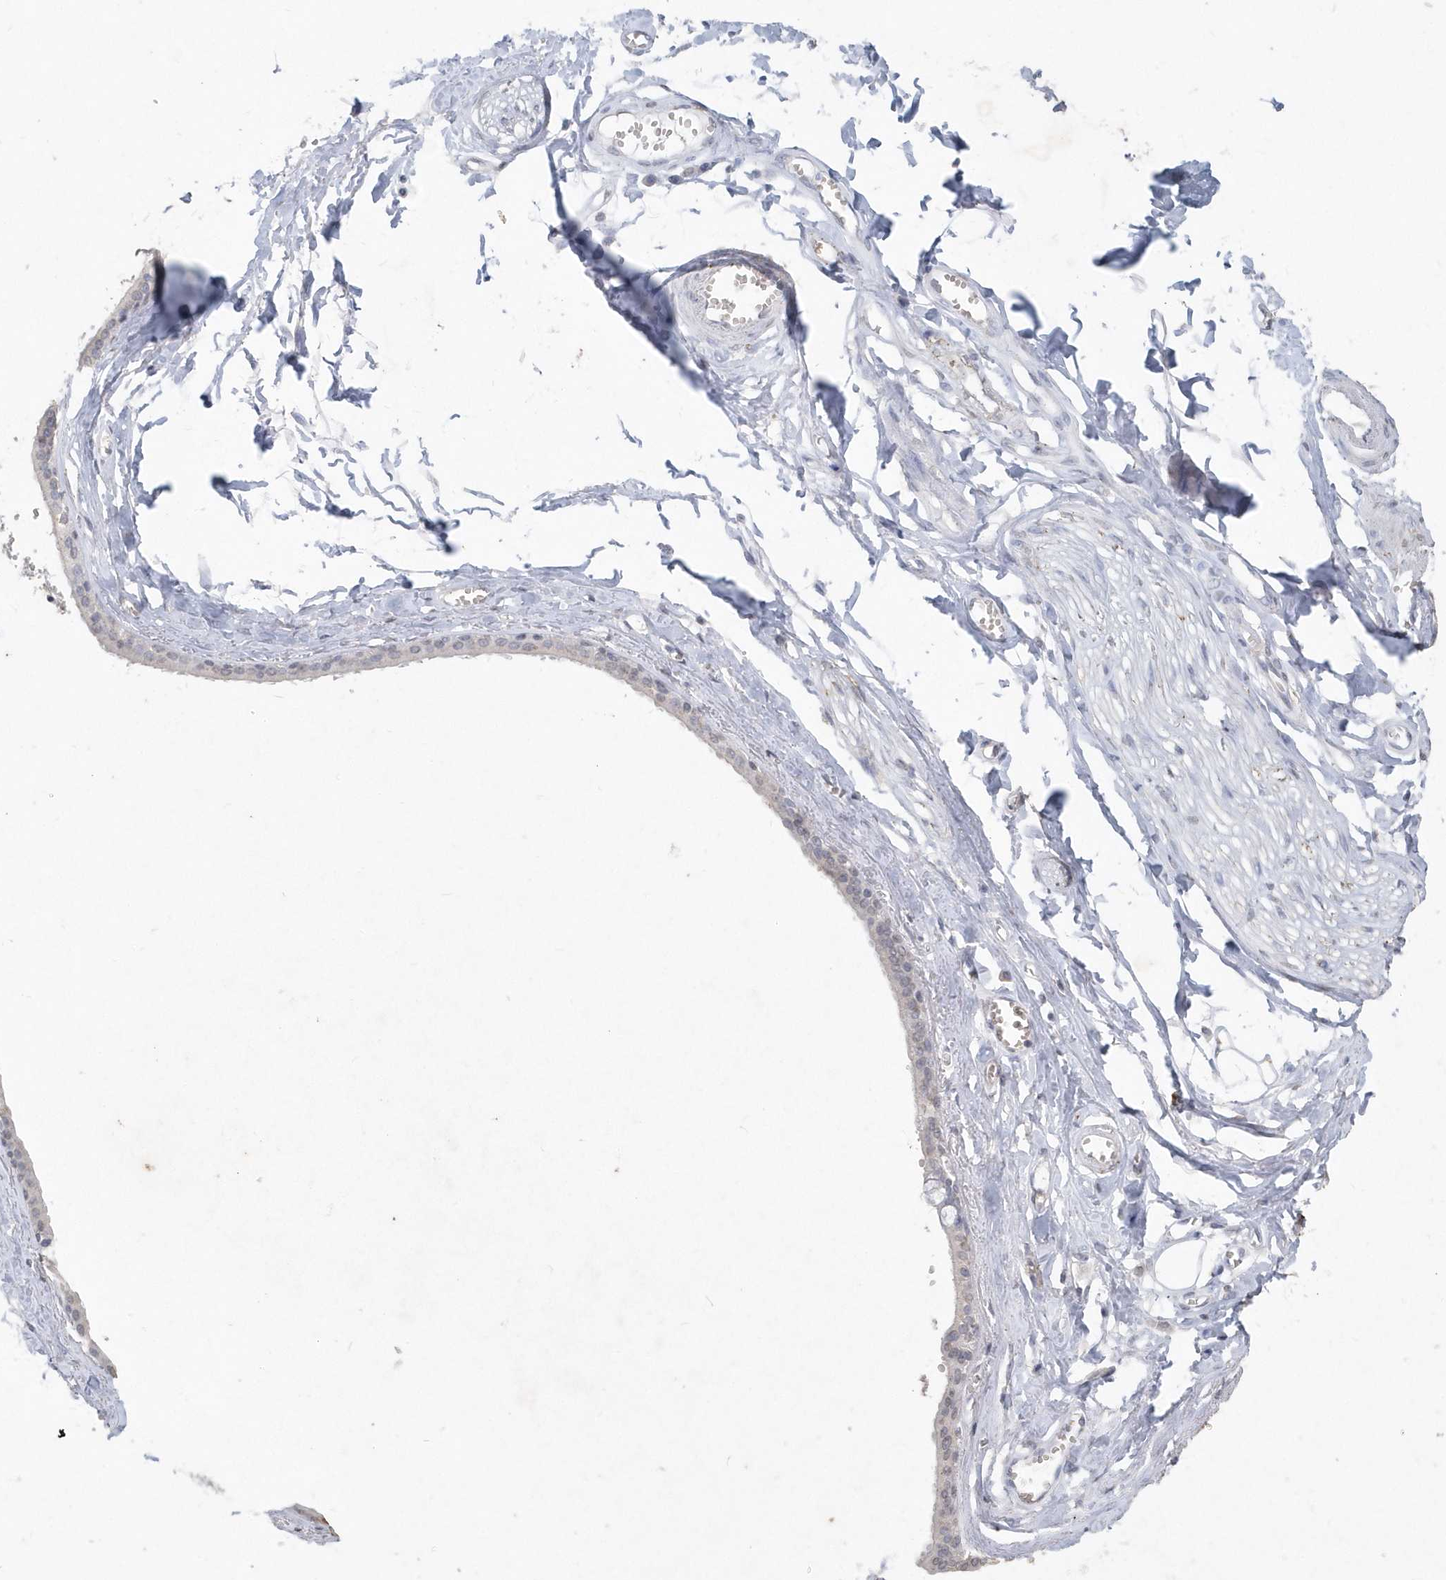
{"staining": {"intensity": "negative", "quantity": "none", "location": "none"}, "tissue": "adipose tissue", "cell_type": "Adipocytes", "image_type": "normal", "snomed": [{"axis": "morphology", "description": "Normal tissue, NOS"}, {"axis": "morphology", "description": "Inflammation, NOS"}, {"axis": "topography", "description": "Salivary gland"}, {"axis": "topography", "description": "Peripheral nerve tissue"}], "caption": "Protein analysis of unremarkable adipose tissue reveals no significant staining in adipocytes.", "gene": "PDCD1", "patient": {"sex": "female", "age": 75}}